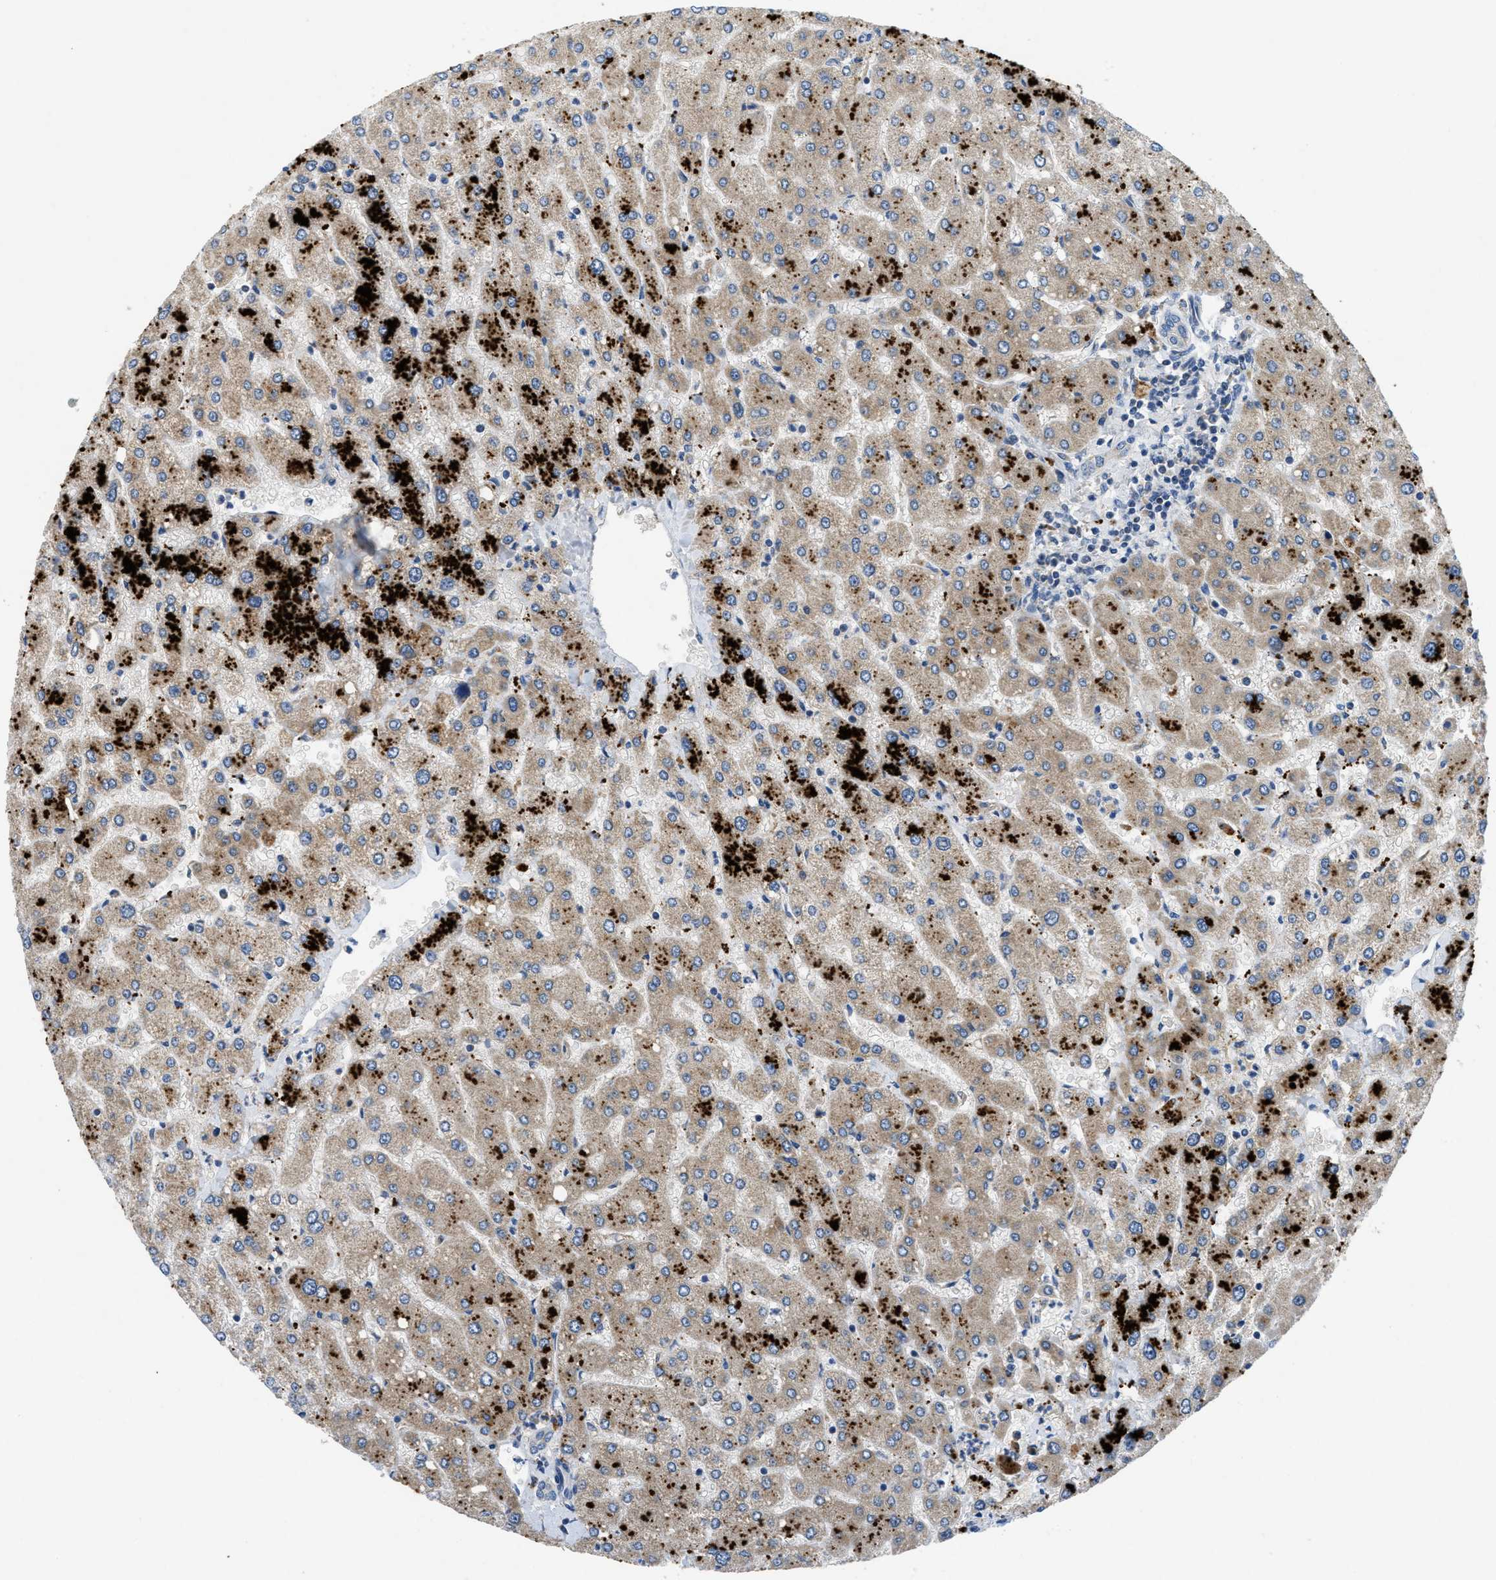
{"staining": {"intensity": "negative", "quantity": "none", "location": "none"}, "tissue": "liver", "cell_type": "Cholangiocytes", "image_type": "normal", "snomed": [{"axis": "morphology", "description": "Normal tissue, NOS"}, {"axis": "topography", "description": "Liver"}], "caption": "DAB (3,3'-diaminobenzidine) immunohistochemical staining of unremarkable liver exhibits no significant staining in cholangiocytes. The staining was performed using DAB (3,3'-diaminobenzidine) to visualize the protein expression in brown, while the nuclei were stained in blue with hematoxylin (Magnification: 20x).", "gene": "PNKD", "patient": {"sex": "male", "age": 55}}